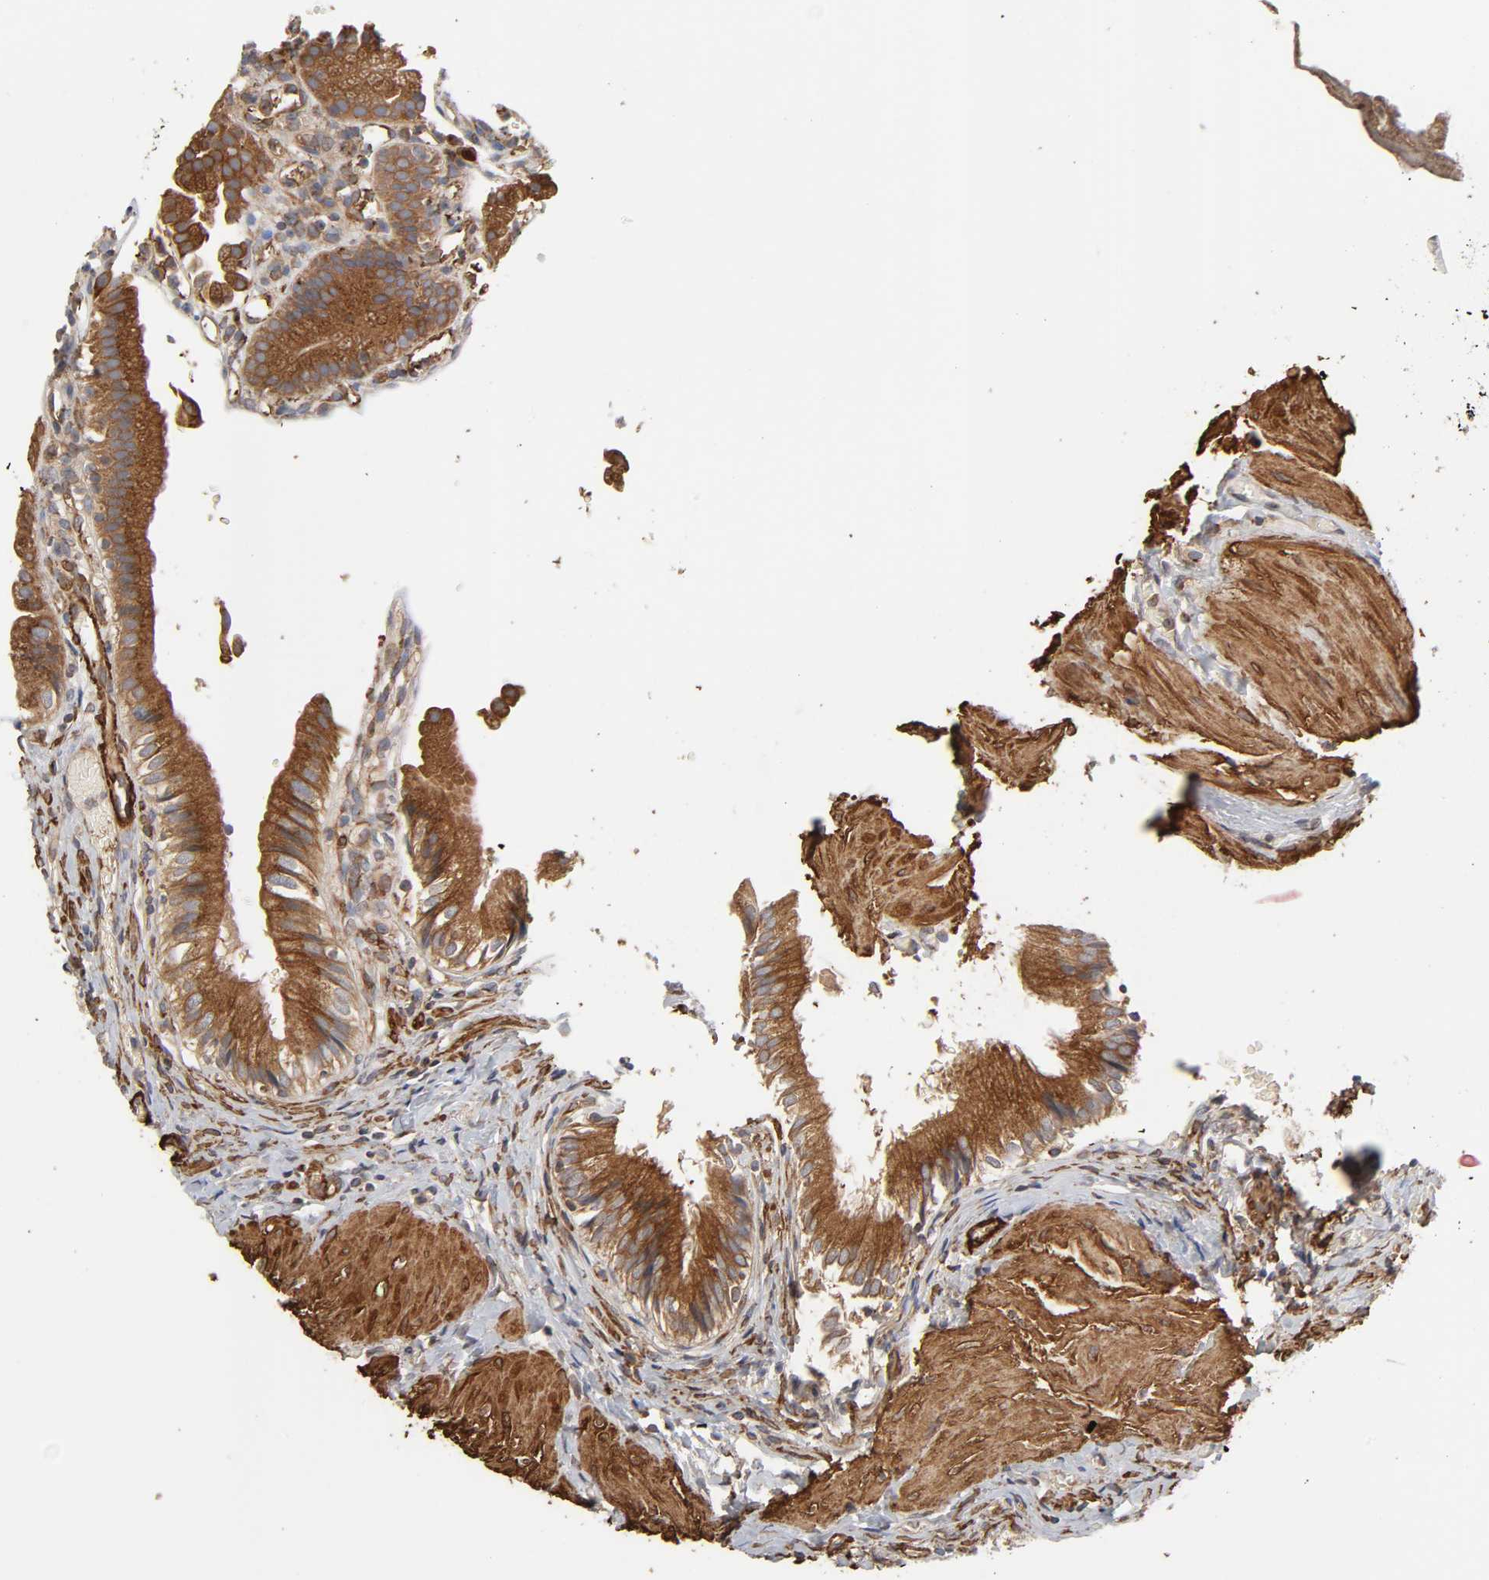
{"staining": {"intensity": "strong", "quantity": ">75%", "location": "cytoplasmic/membranous"}, "tissue": "gallbladder", "cell_type": "Glandular cells", "image_type": "normal", "snomed": [{"axis": "morphology", "description": "Normal tissue, NOS"}, {"axis": "topography", "description": "Gallbladder"}], "caption": "Protein staining of normal gallbladder exhibits strong cytoplasmic/membranous positivity in approximately >75% of glandular cells.", "gene": "GNPTG", "patient": {"sex": "male", "age": 65}}